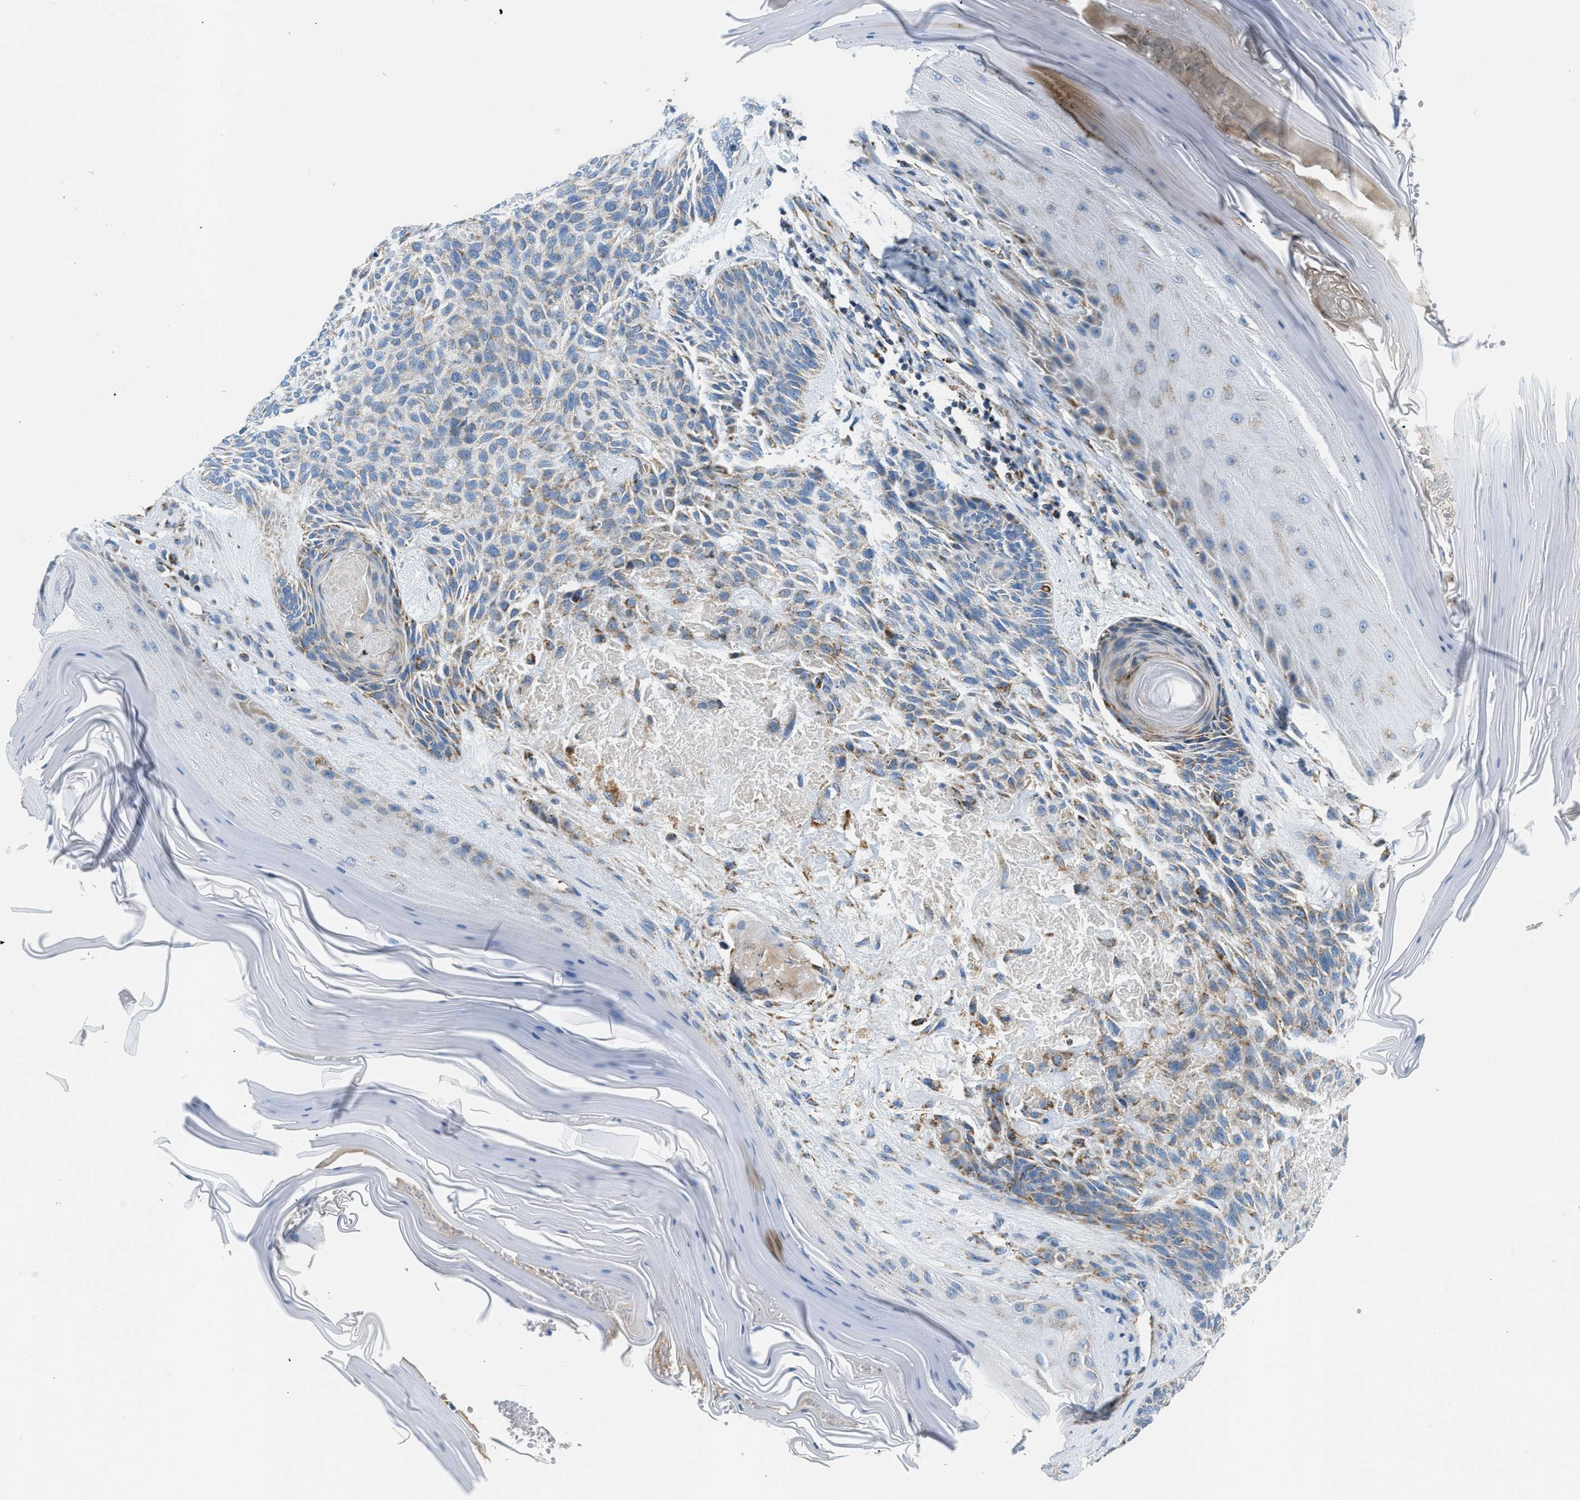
{"staining": {"intensity": "moderate", "quantity": "<25%", "location": "cytoplasmic/membranous"}, "tissue": "skin cancer", "cell_type": "Tumor cells", "image_type": "cancer", "snomed": [{"axis": "morphology", "description": "Basal cell carcinoma"}, {"axis": "topography", "description": "Skin"}], "caption": "Basal cell carcinoma (skin) tissue demonstrates moderate cytoplasmic/membranous positivity in approximately <25% of tumor cells, visualized by immunohistochemistry. The staining was performed using DAB (3,3'-diaminobenzidine) to visualize the protein expression in brown, while the nuclei were stained in blue with hematoxylin (Magnification: 20x).", "gene": "ACADVL", "patient": {"sex": "male", "age": 55}}